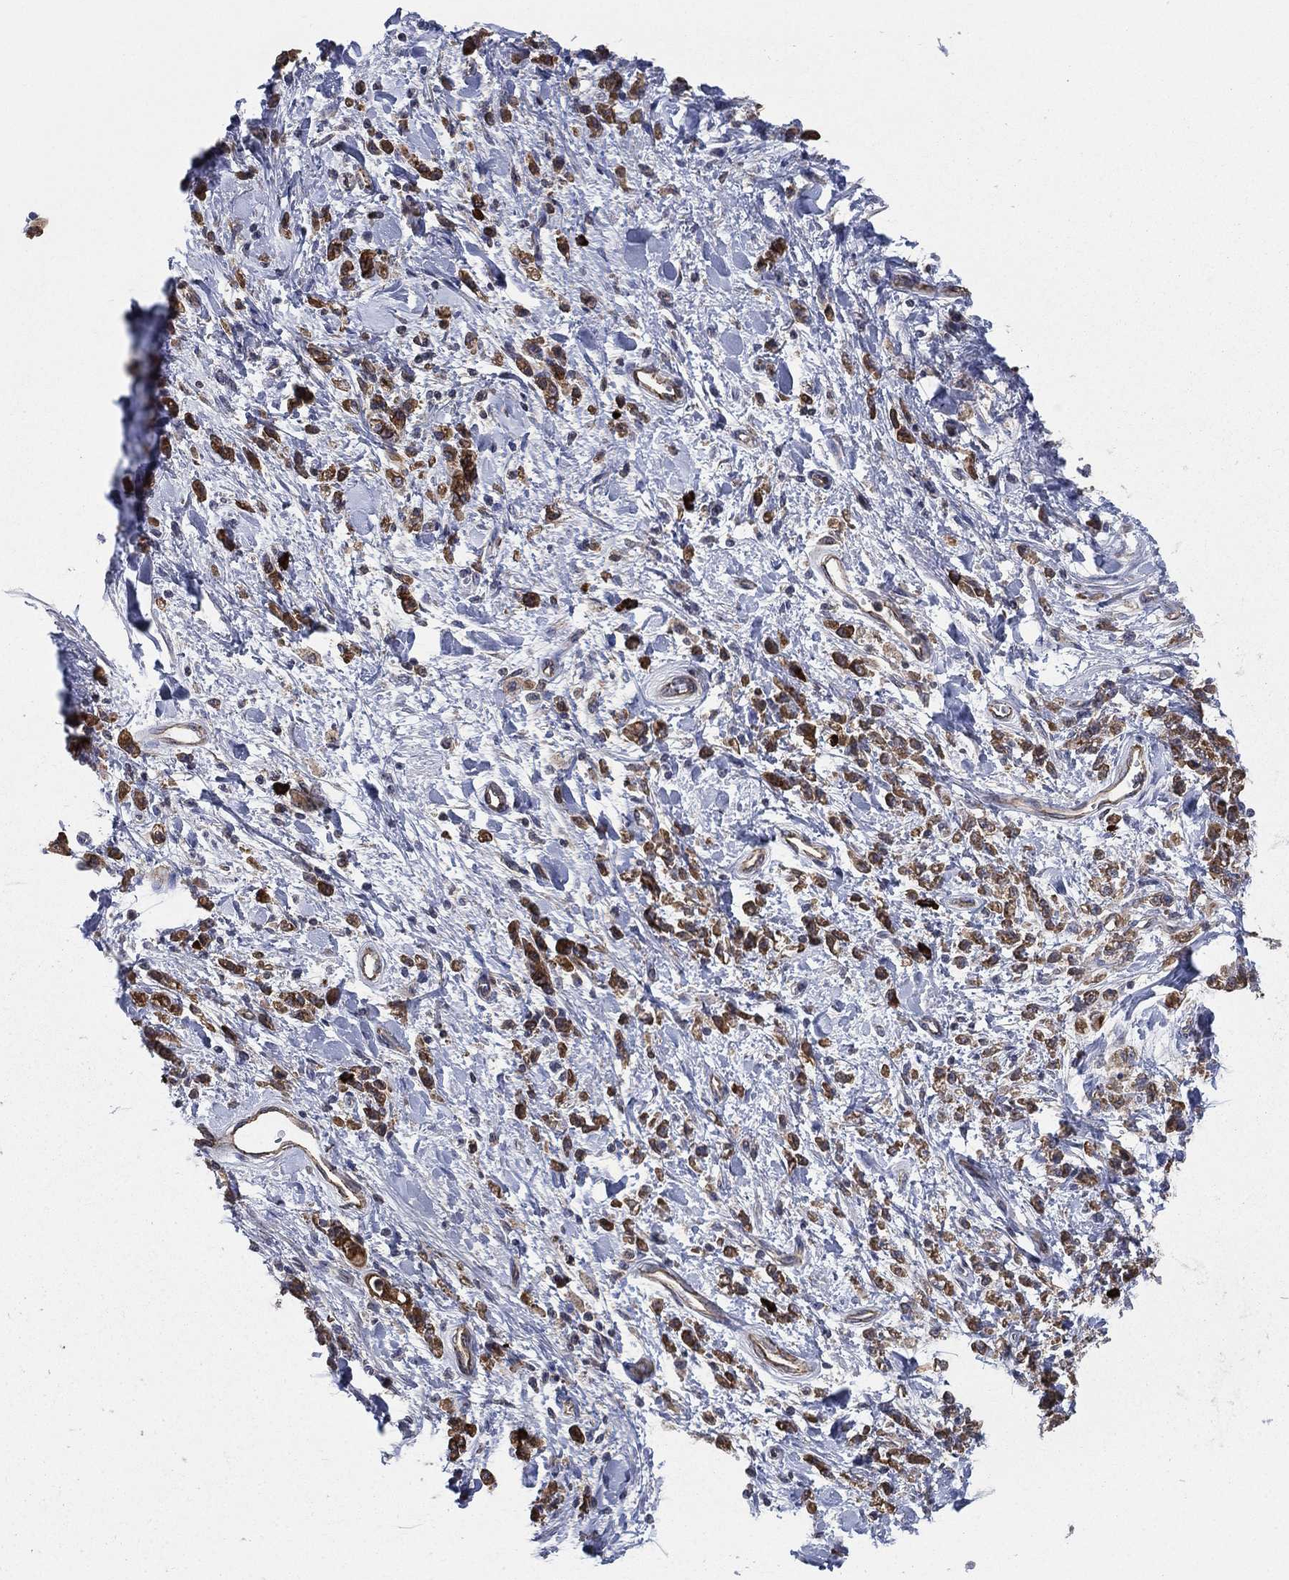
{"staining": {"intensity": "strong", "quantity": ">75%", "location": "cytoplasmic/membranous"}, "tissue": "stomach cancer", "cell_type": "Tumor cells", "image_type": "cancer", "snomed": [{"axis": "morphology", "description": "Adenocarcinoma, NOS"}, {"axis": "topography", "description": "Stomach"}], "caption": "High-magnification brightfield microscopy of stomach cancer (adenocarcinoma) stained with DAB (3,3'-diaminobenzidine) (brown) and counterstained with hematoxylin (blue). tumor cells exhibit strong cytoplasmic/membranous staining is identified in about>75% of cells.", "gene": "SMPD3", "patient": {"sex": "male", "age": 77}}